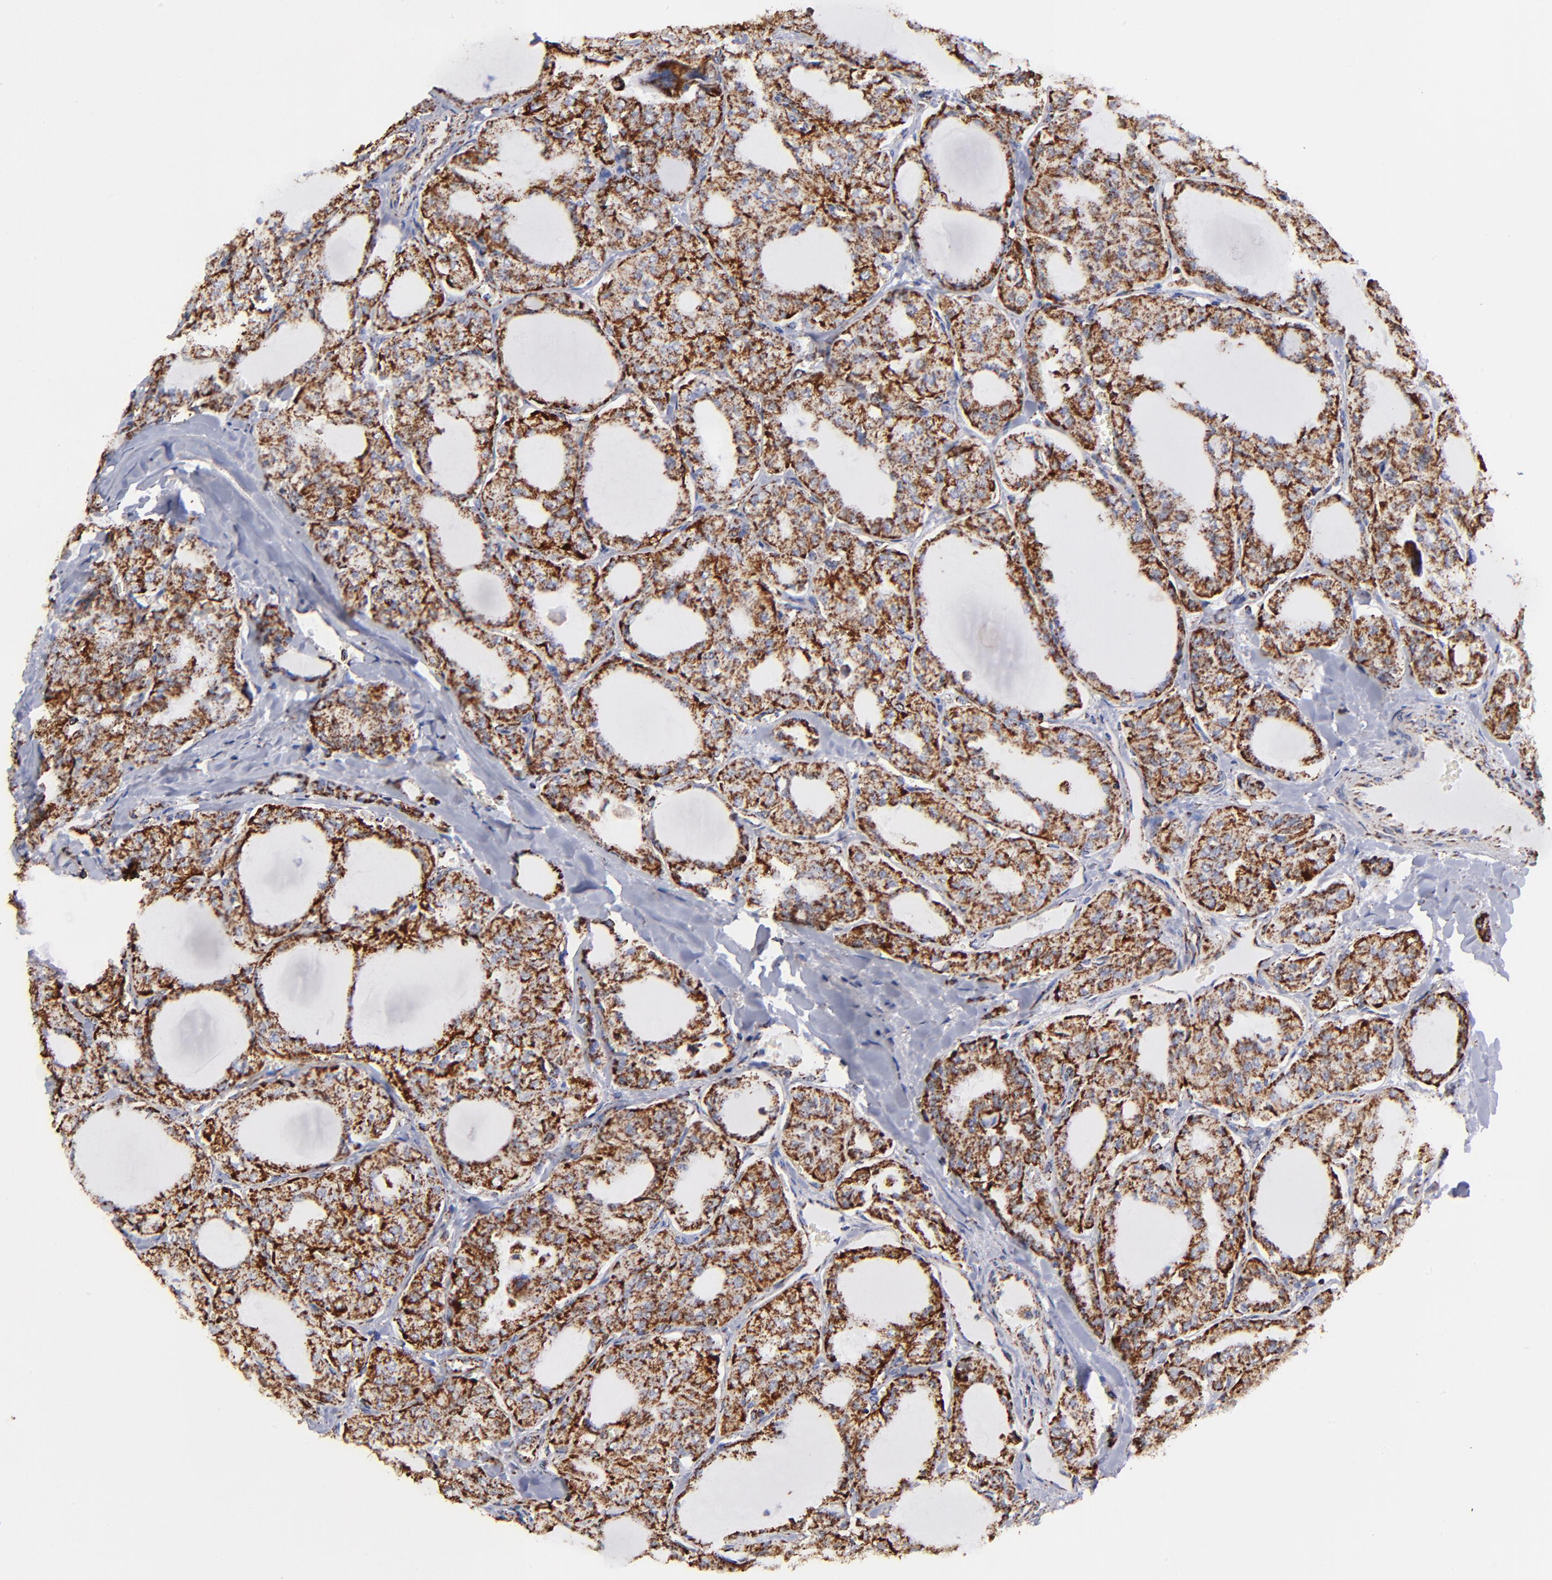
{"staining": {"intensity": "strong", "quantity": ">75%", "location": "cytoplasmic/membranous"}, "tissue": "thyroid cancer", "cell_type": "Tumor cells", "image_type": "cancer", "snomed": [{"axis": "morphology", "description": "Papillary adenocarcinoma, NOS"}, {"axis": "topography", "description": "Thyroid gland"}], "caption": "Thyroid papillary adenocarcinoma stained with DAB (3,3'-diaminobenzidine) IHC shows high levels of strong cytoplasmic/membranous positivity in approximately >75% of tumor cells.", "gene": "PHB1", "patient": {"sex": "male", "age": 20}}